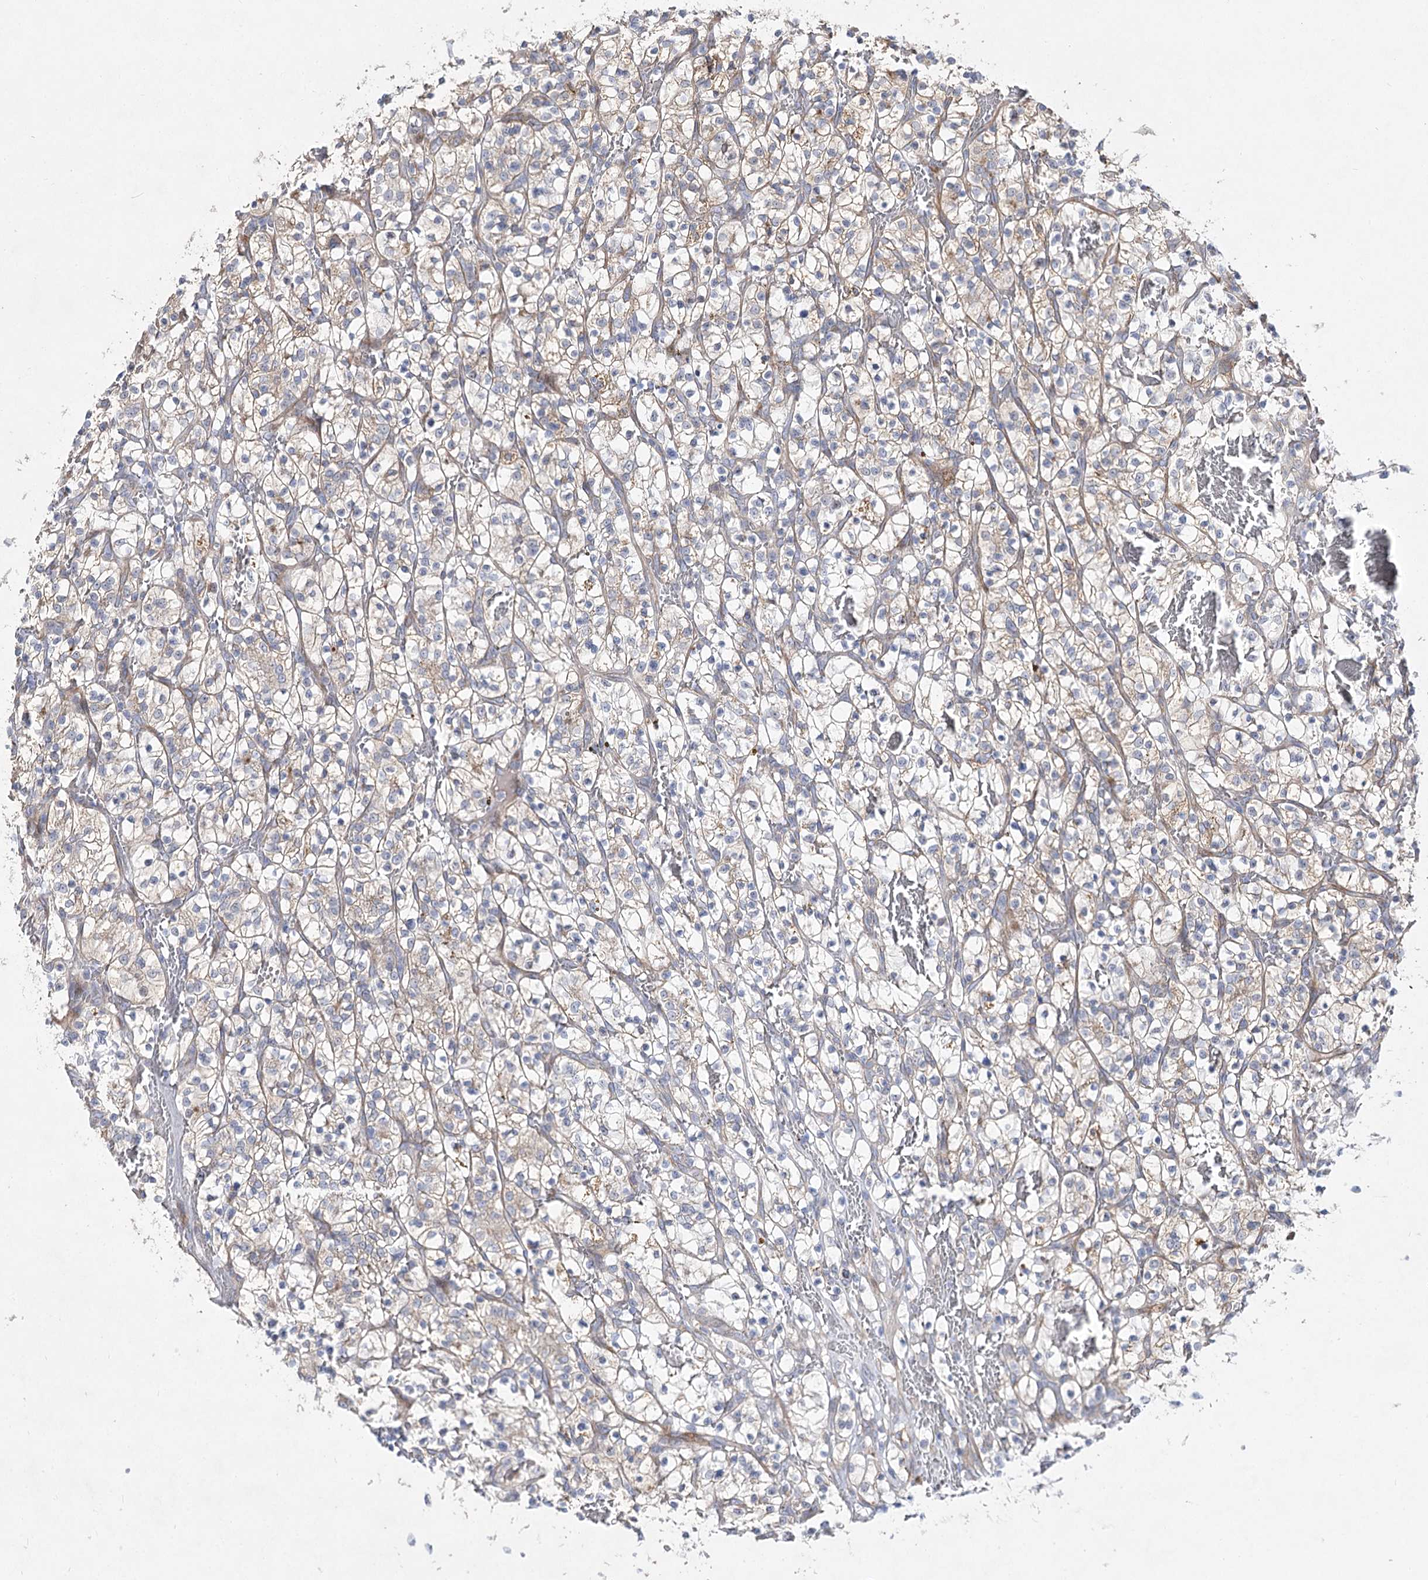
{"staining": {"intensity": "weak", "quantity": "<25%", "location": "cytoplasmic/membranous"}, "tissue": "renal cancer", "cell_type": "Tumor cells", "image_type": "cancer", "snomed": [{"axis": "morphology", "description": "Adenocarcinoma, NOS"}, {"axis": "topography", "description": "Kidney"}], "caption": "Tumor cells show no significant protein positivity in adenocarcinoma (renal).", "gene": "ARHGAP32", "patient": {"sex": "female", "age": 57}}